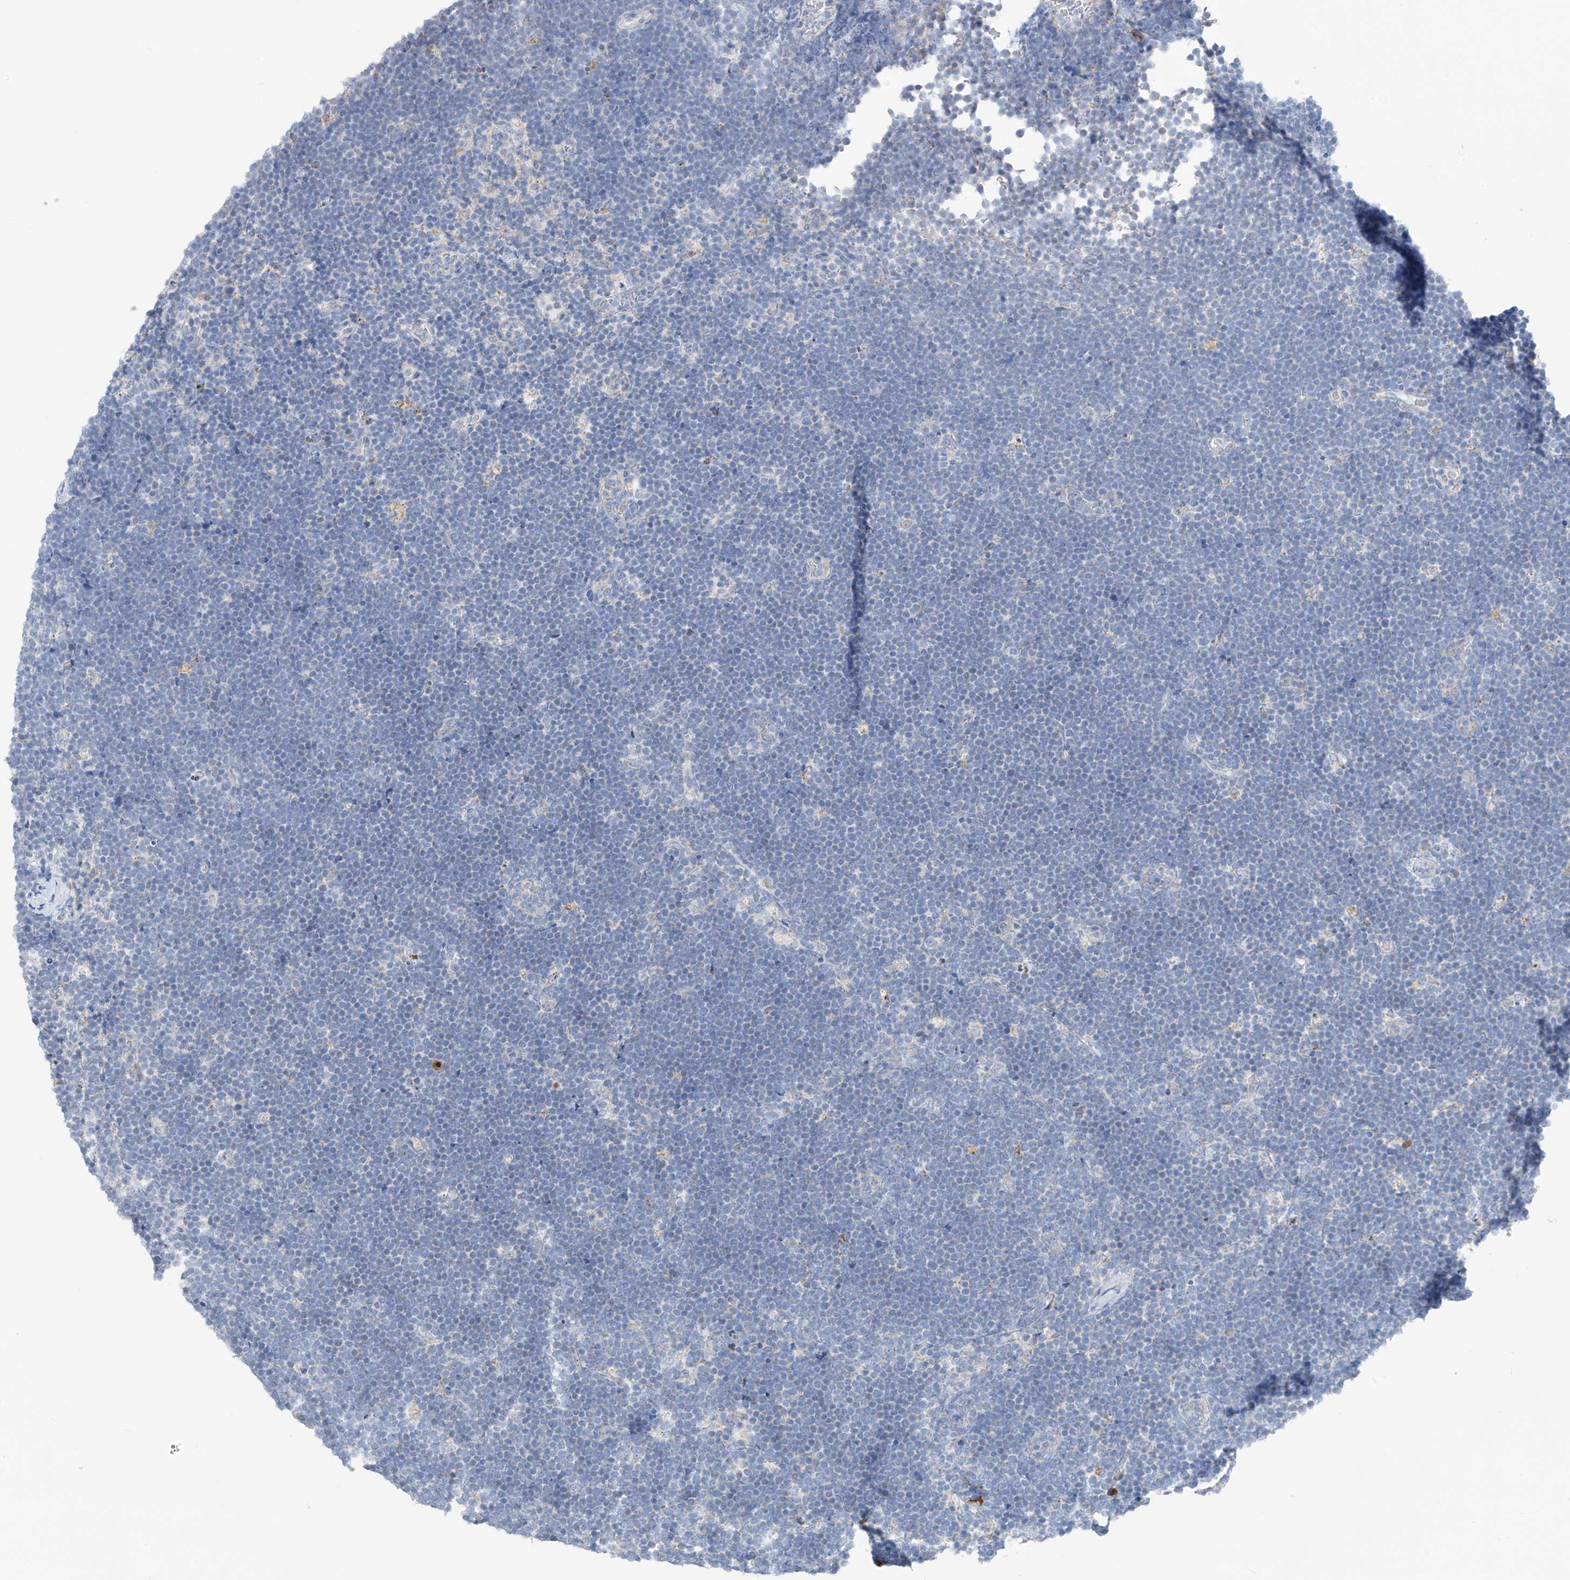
{"staining": {"intensity": "negative", "quantity": "none", "location": "none"}, "tissue": "lymphoma", "cell_type": "Tumor cells", "image_type": "cancer", "snomed": [{"axis": "morphology", "description": "Malignant lymphoma, non-Hodgkin's type, High grade"}, {"axis": "topography", "description": "Lymph node"}], "caption": "DAB (3,3'-diaminobenzidine) immunohistochemical staining of human lymphoma shows no significant positivity in tumor cells.", "gene": "ZNF404", "patient": {"sex": "male", "age": 13}}